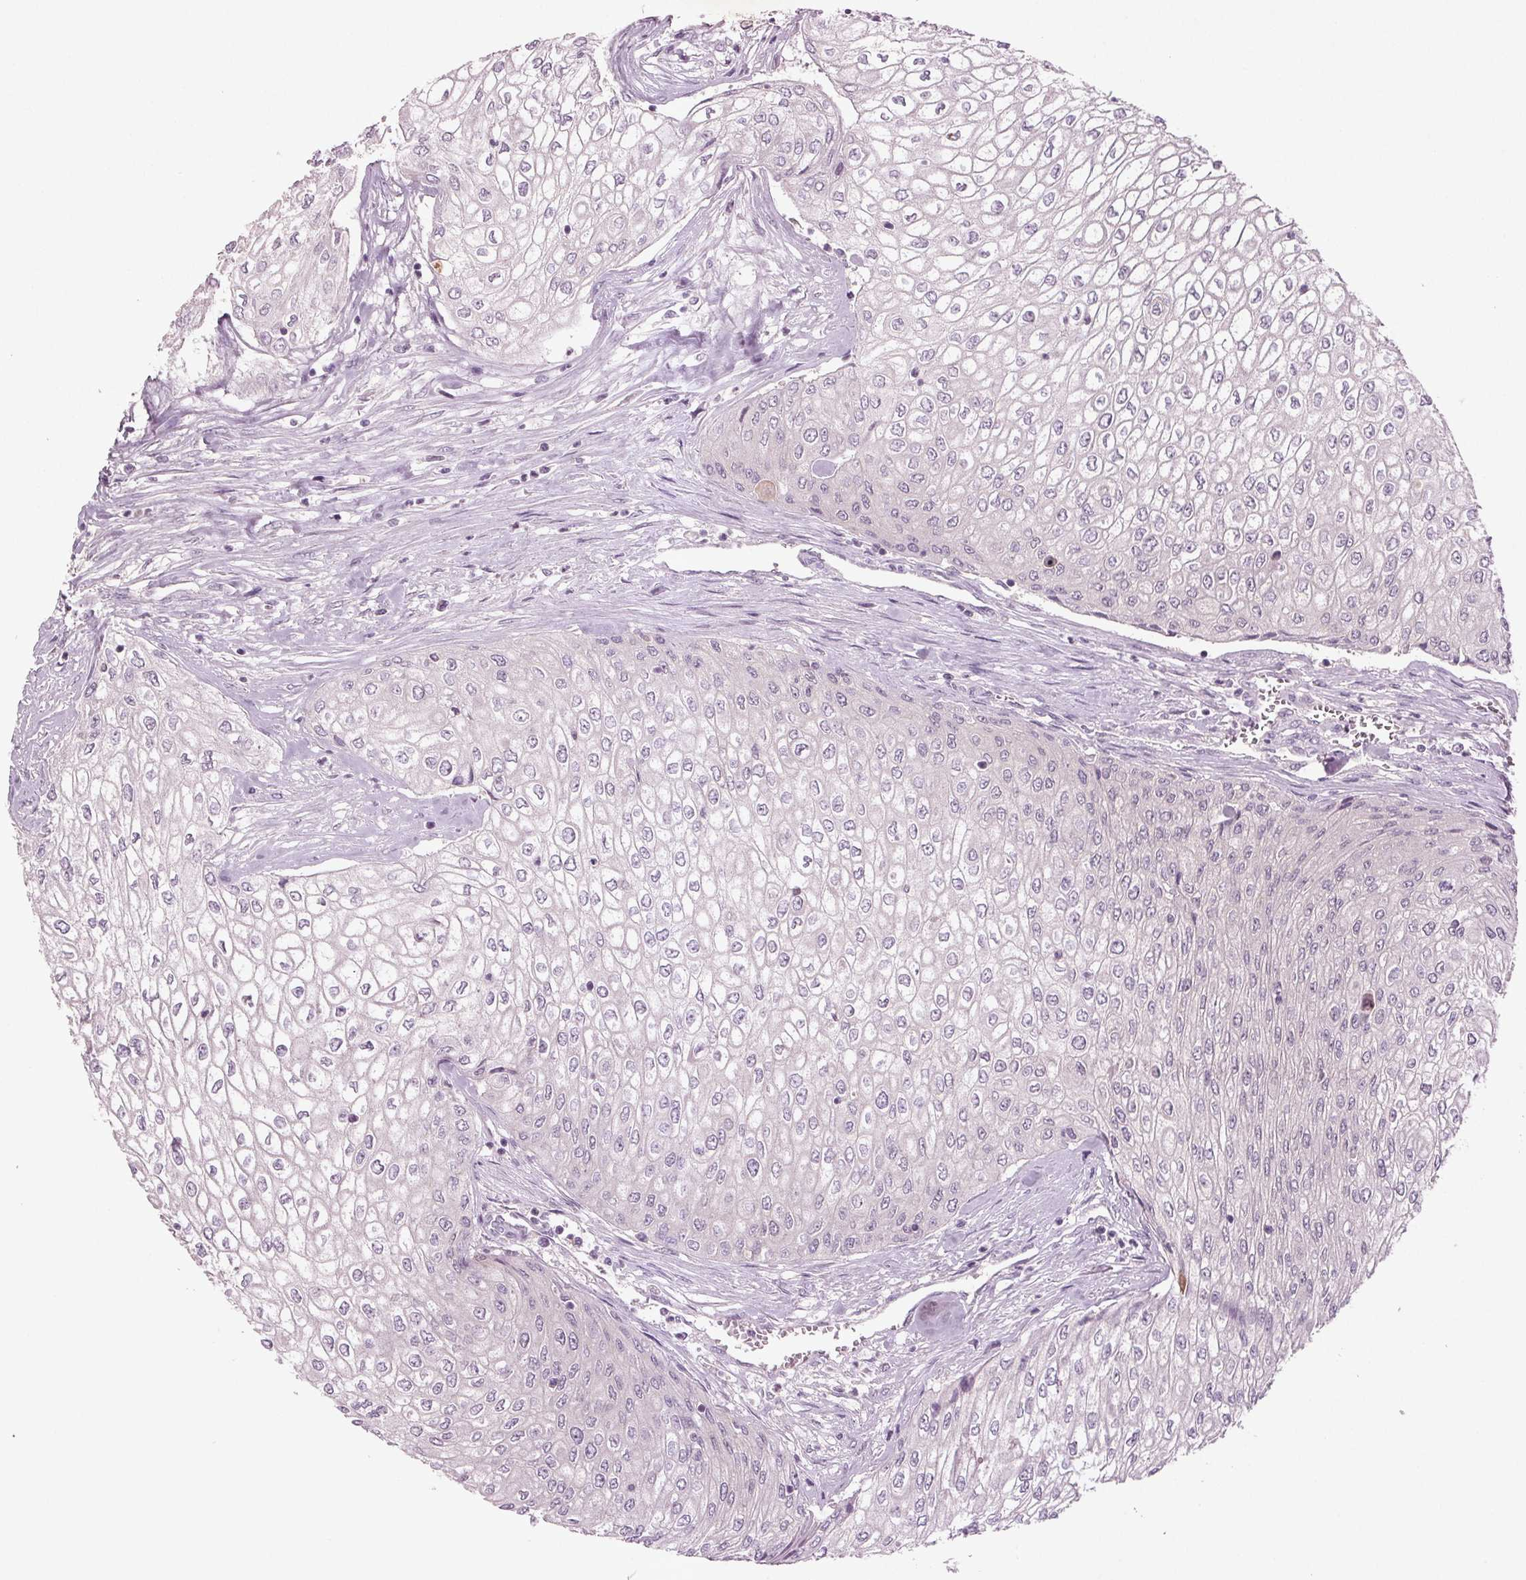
{"staining": {"intensity": "negative", "quantity": "none", "location": "none"}, "tissue": "urothelial cancer", "cell_type": "Tumor cells", "image_type": "cancer", "snomed": [{"axis": "morphology", "description": "Urothelial carcinoma, High grade"}, {"axis": "topography", "description": "Urinary bladder"}], "caption": "Urothelial cancer was stained to show a protein in brown. There is no significant staining in tumor cells. (DAB (3,3'-diaminobenzidine) IHC visualized using brightfield microscopy, high magnification).", "gene": "BHLHE22", "patient": {"sex": "male", "age": 62}}